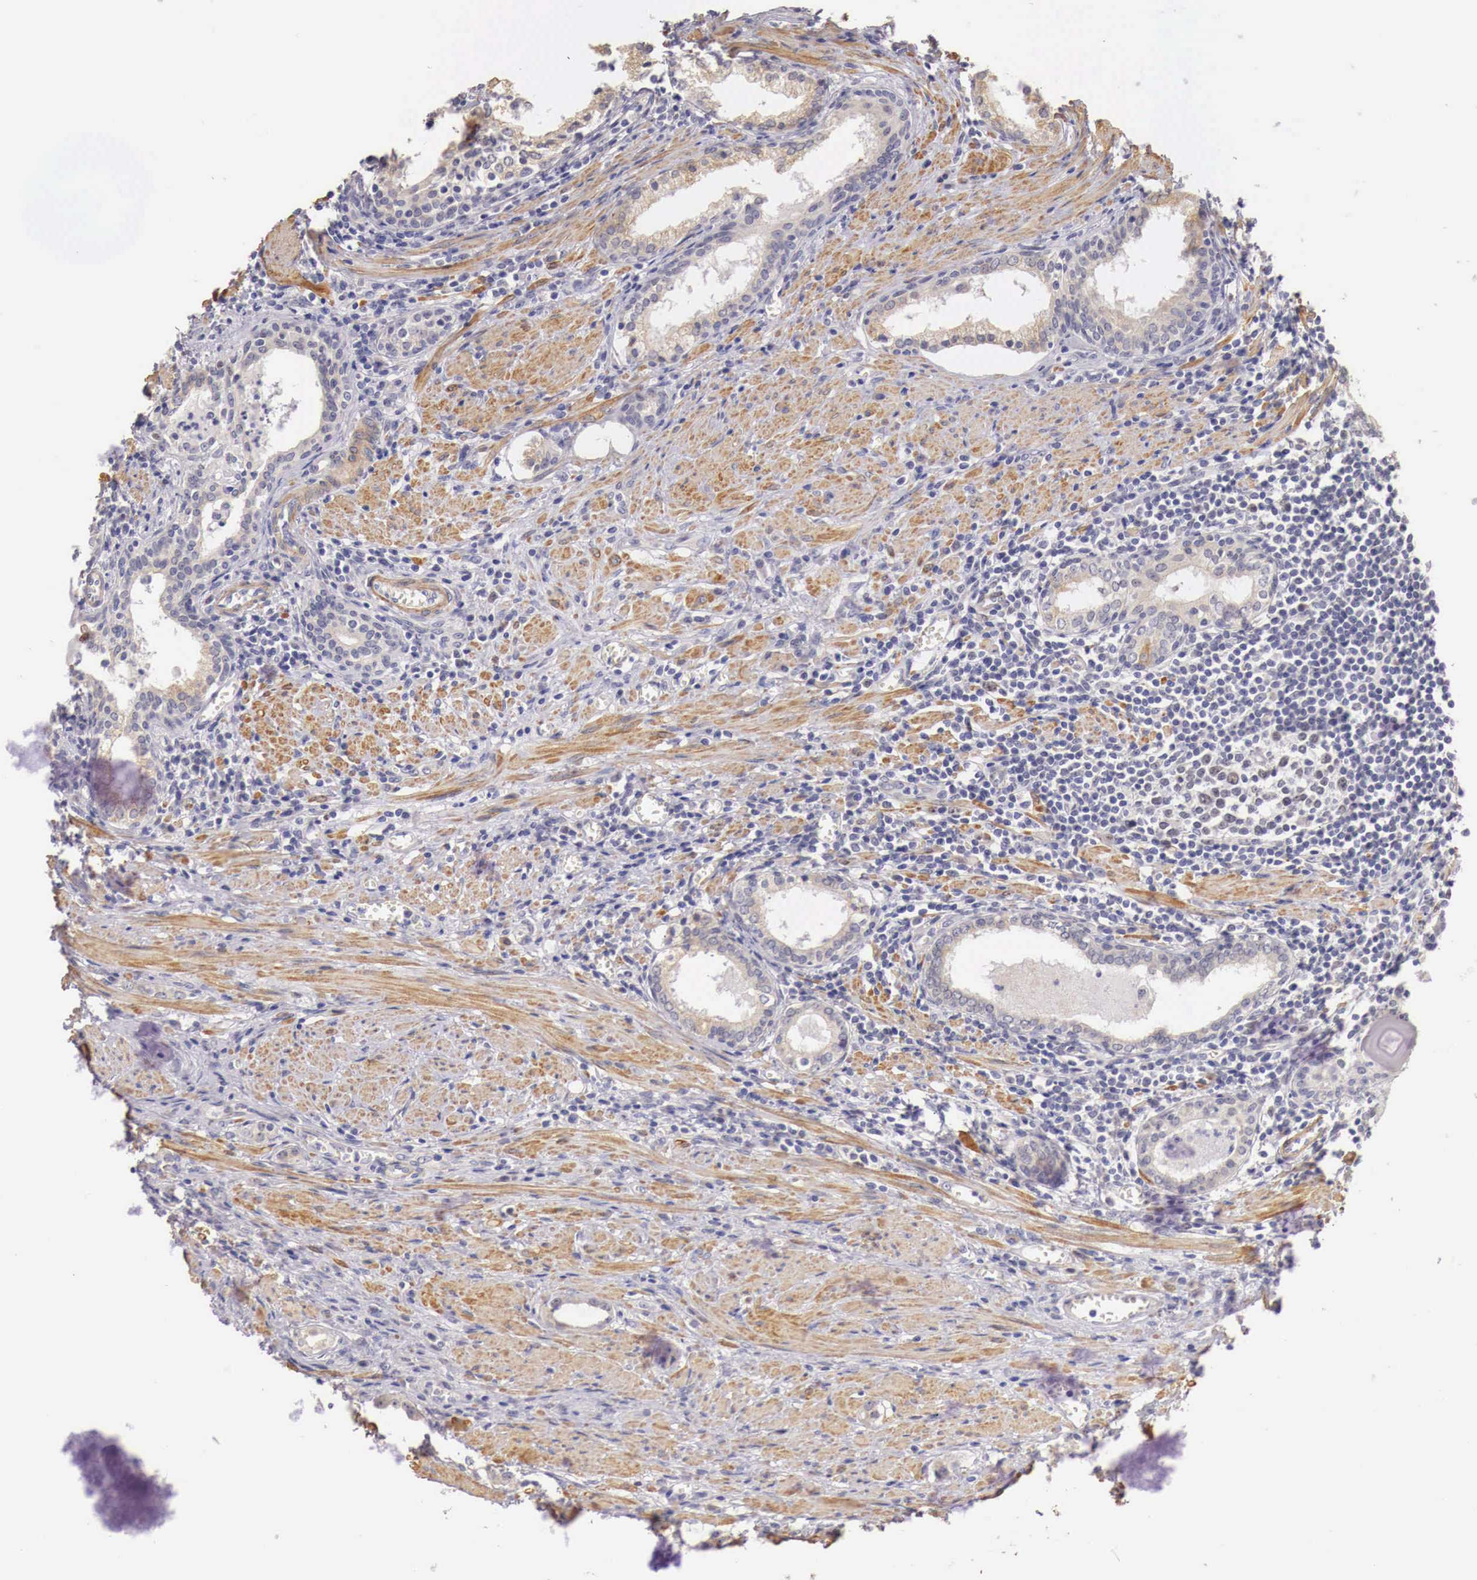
{"staining": {"intensity": "weak", "quantity": "25%-75%", "location": "cytoplasmic/membranous"}, "tissue": "prostate cancer", "cell_type": "Tumor cells", "image_type": "cancer", "snomed": [{"axis": "morphology", "description": "Adenocarcinoma, Medium grade"}, {"axis": "topography", "description": "Prostate"}], "caption": "Protein expression analysis of human prostate adenocarcinoma (medium-grade) reveals weak cytoplasmic/membranous staining in approximately 25%-75% of tumor cells.", "gene": "ENOX2", "patient": {"sex": "male", "age": 73}}